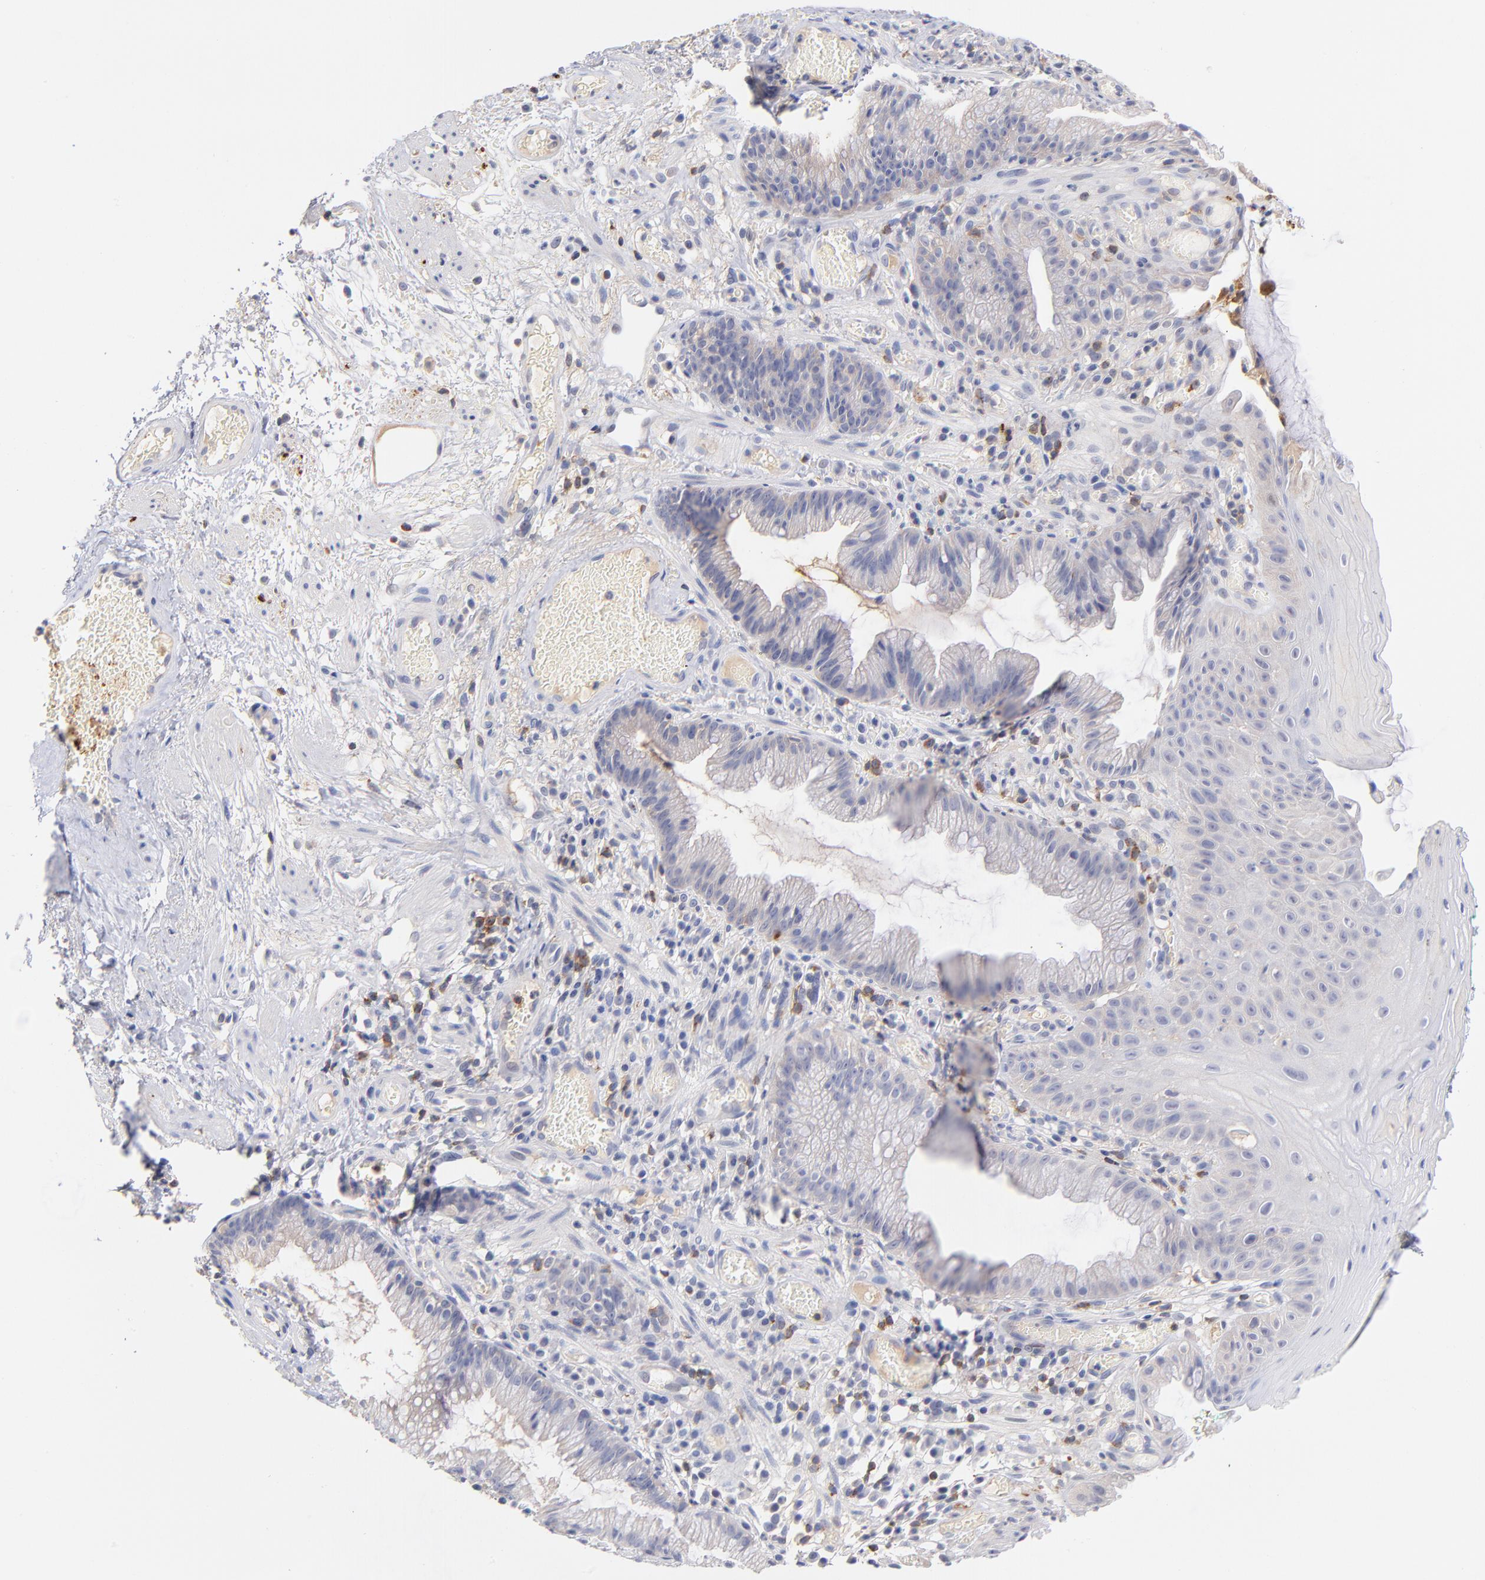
{"staining": {"intensity": "weak", "quantity": "<25%", "location": "cytoplasmic/membranous"}, "tissue": "skin", "cell_type": "Epidermal cells", "image_type": "normal", "snomed": [{"axis": "morphology", "description": "Normal tissue, NOS"}, {"axis": "morphology", "description": "Hemorrhoids"}, {"axis": "morphology", "description": "Inflammation, NOS"}, {"axis": "topography", "description": "Anal"}], "caption": "Histopathology image shows no protein positivity in epidermal cells of unremarkable skin. (Immunohistochemistry (ihc), brightfield microscopy, high magnification).", "gene": "KREMEN2", "patient": {"sex": "male", "age": 60}}